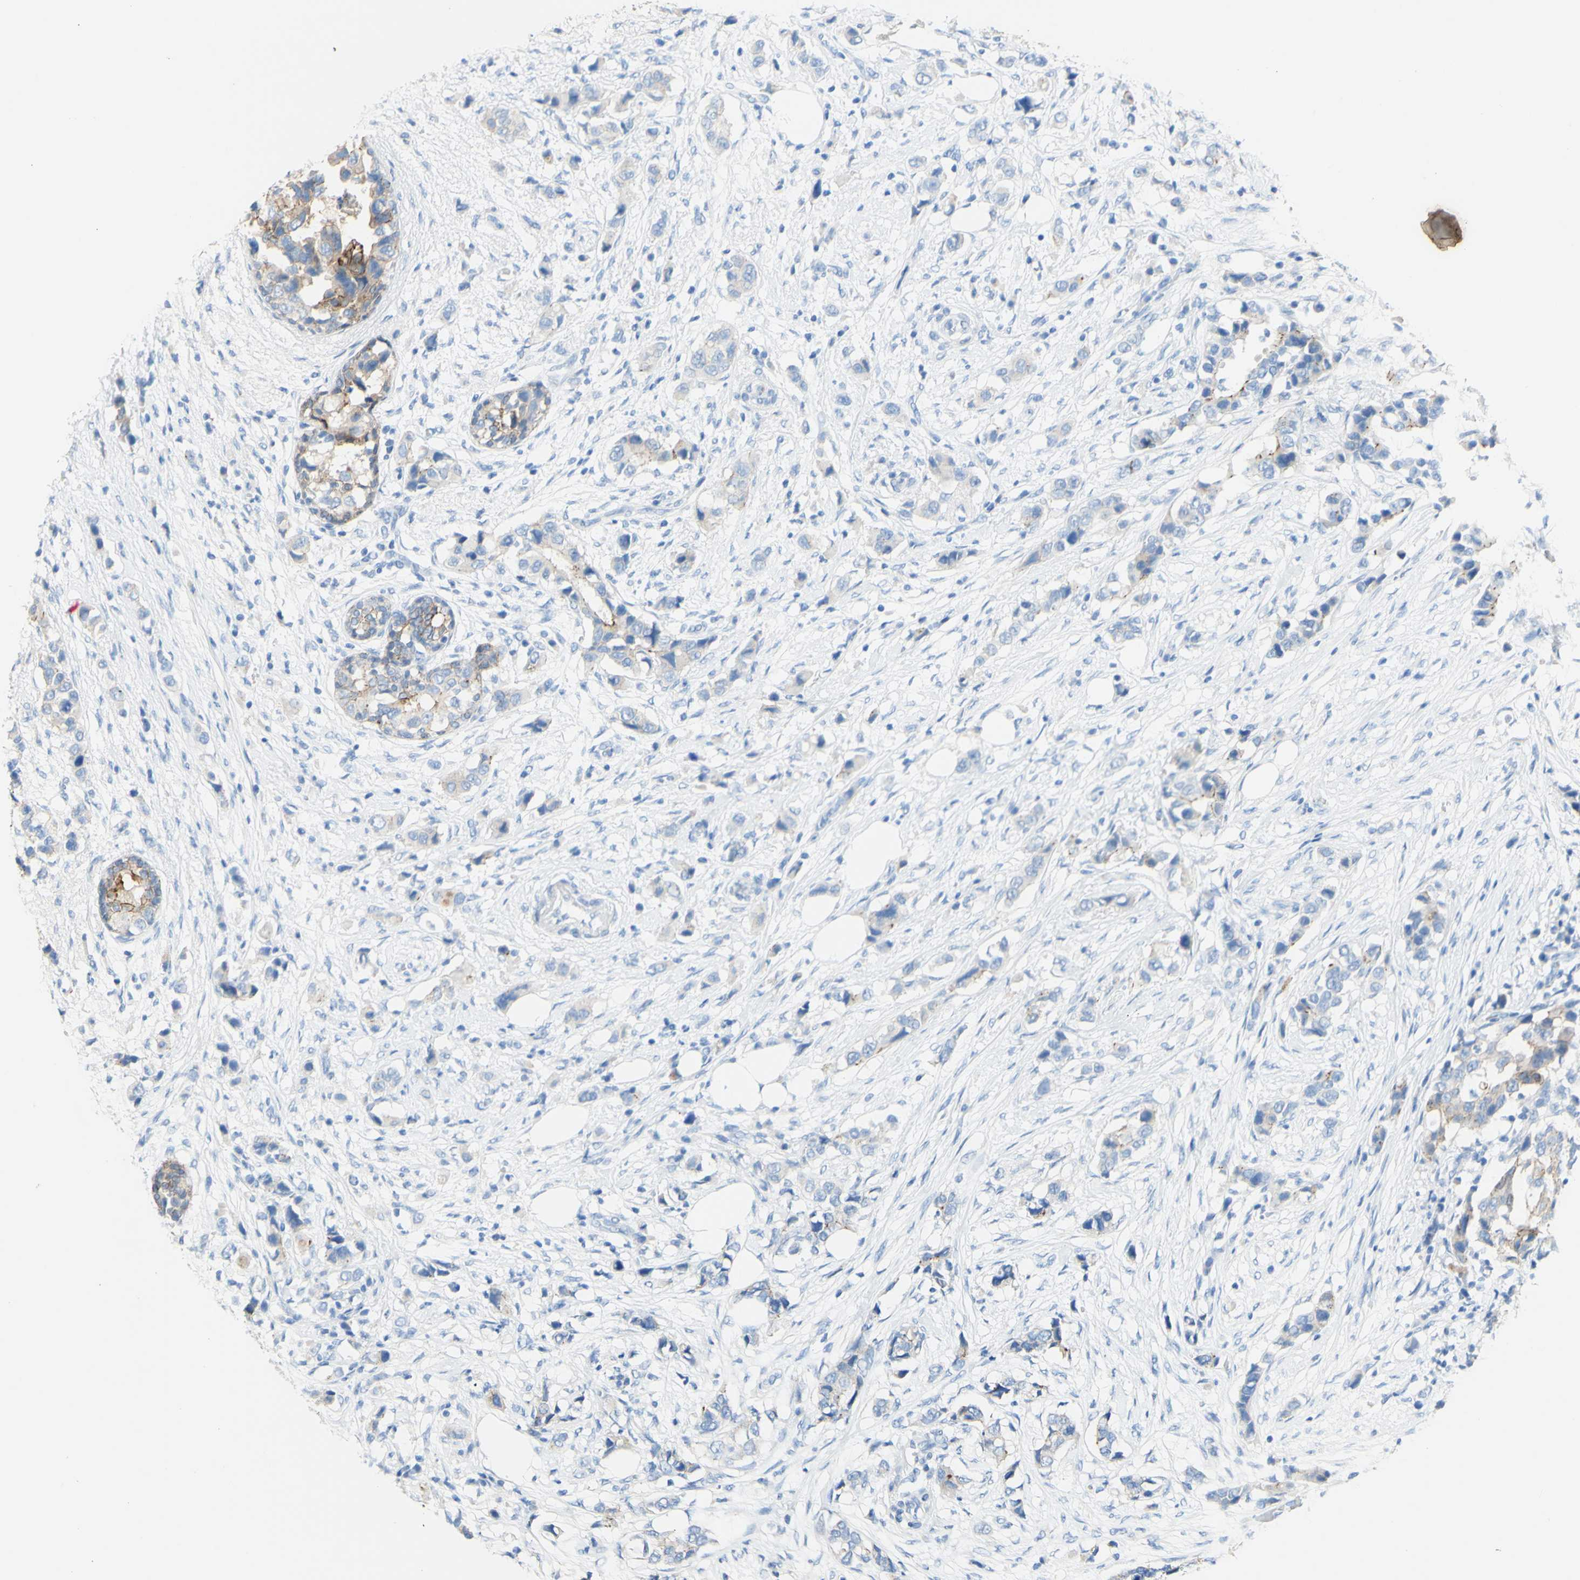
{"staining": {"intensity": "moderate", "quantity": "25%-75%", "location": "cytoplasmic/membranous"}, "tissue": "breast cancer", "cell_type": "Tumor cells", "image_type": "cancer", "snomed": [{"axis": "morphology", "description": "Normal tissue, NOS"}, {"axis": "morphology", "description": "Duct carcinoma"}, {"axis": "topography", "description": "Breast"}], "caption": "A histopathology image showing moderate cytoplasmic/membranous positivity in approximately 25%-75% of tumor cells in intraductal carcinoma (breast), as visualized by brown immunohistochemical staining.", "gene": "DSC2", "patient": {"sex": "female", "age": 50}}